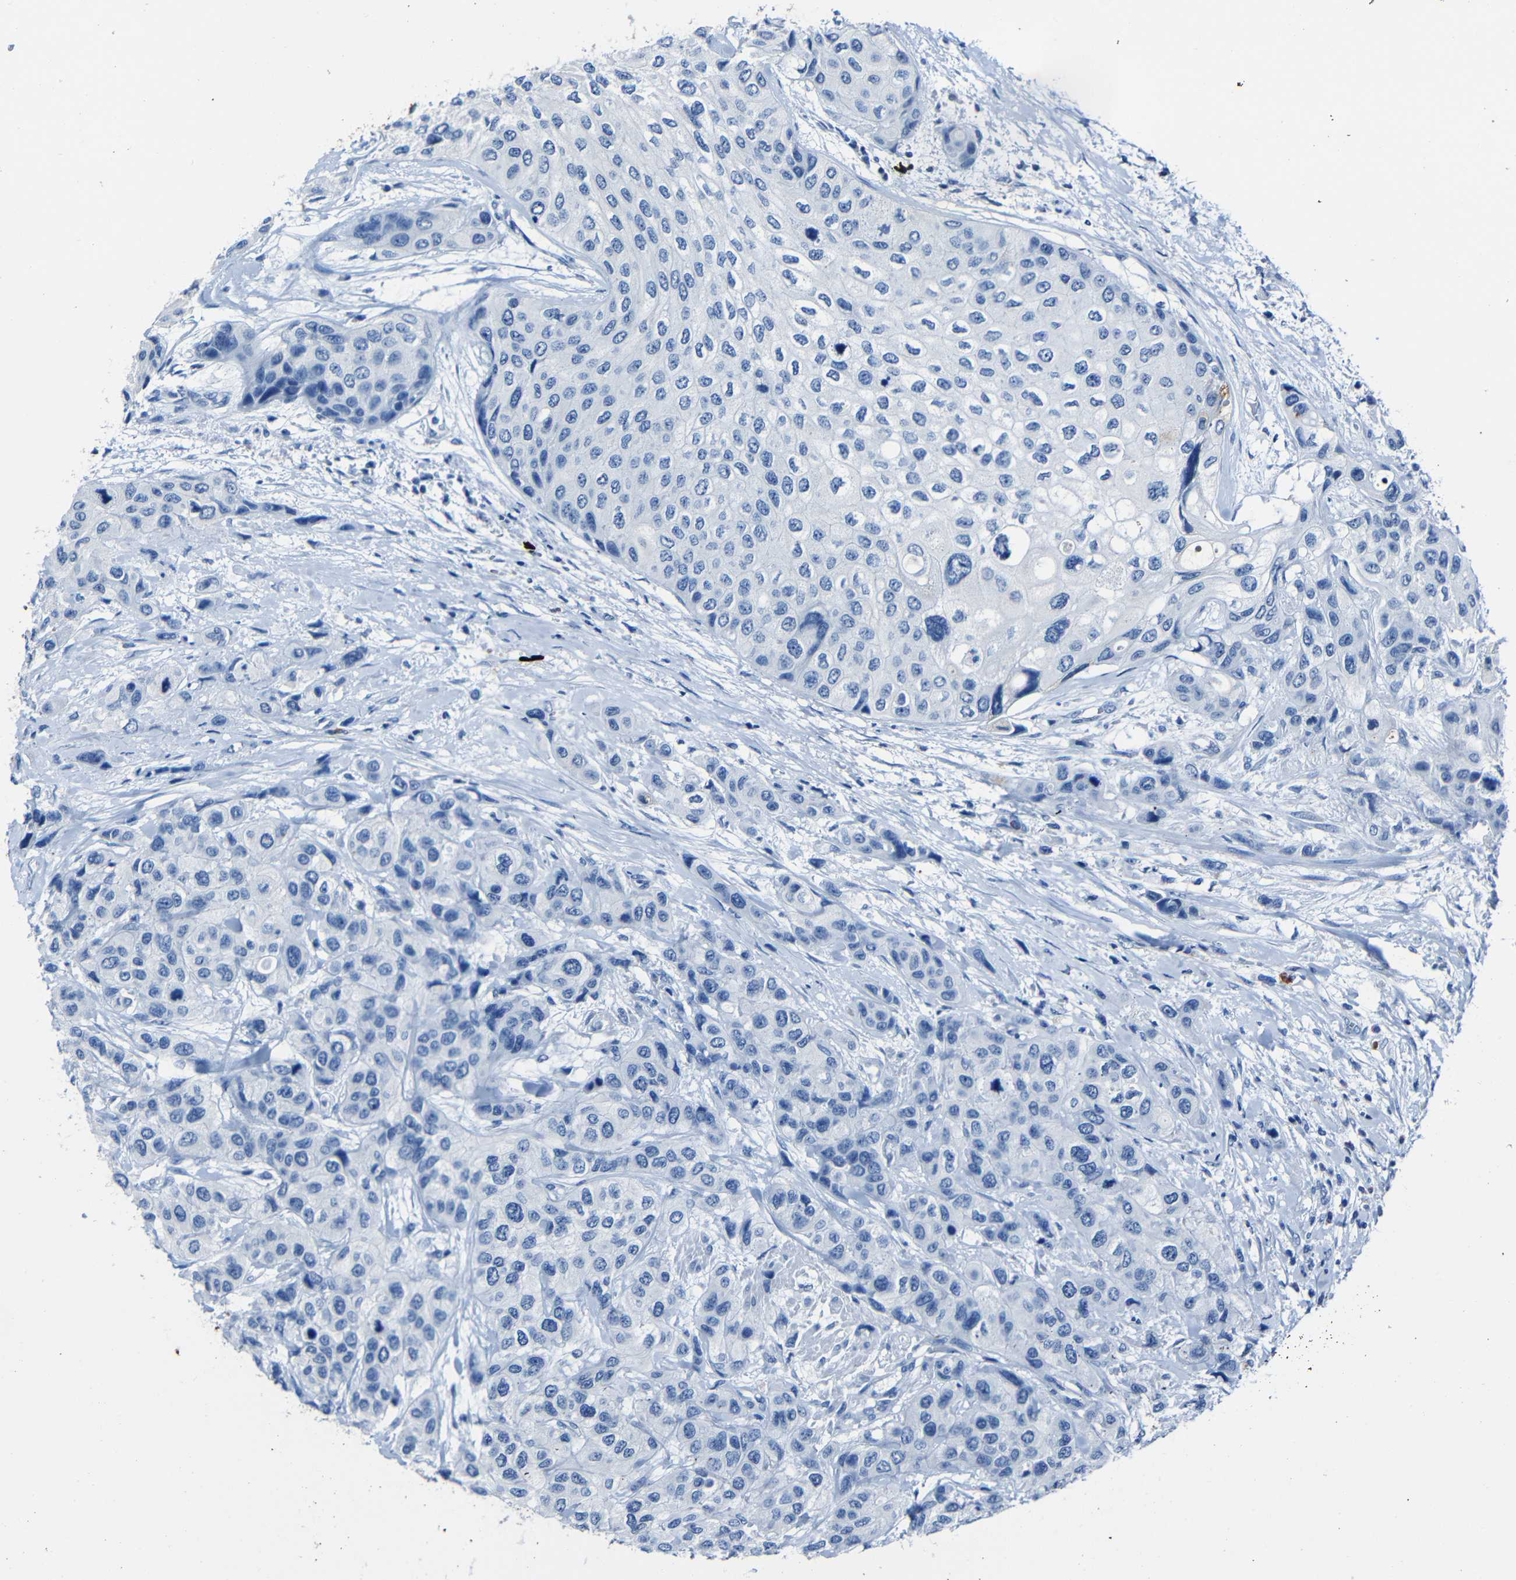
{"staining": {"intensity": "negative", "quantity": "none", "location": "none"}, "tissue": "urothelial cancer", "cell_type": "Tumor cells", "image_type": "cancer", "snomed": [{"axis": "morphology", "description": "Urothelial carcinoma, High grade"}, {"axis": "topography", "description": "Urinary bladder"}], "caption": "Immunohistochemistry micrograph of urothelial carcinoma (high-grade) stained for a protein (brown), which exhibits no staining in tumor cells. The staining is performed using DAB (3,3'-diaminobenzidine) brown chromogen with nuclei counter-stained in using hematoxylin.", "gene": "CLDN11", "patient": {"sex": "female", "age": 56}}